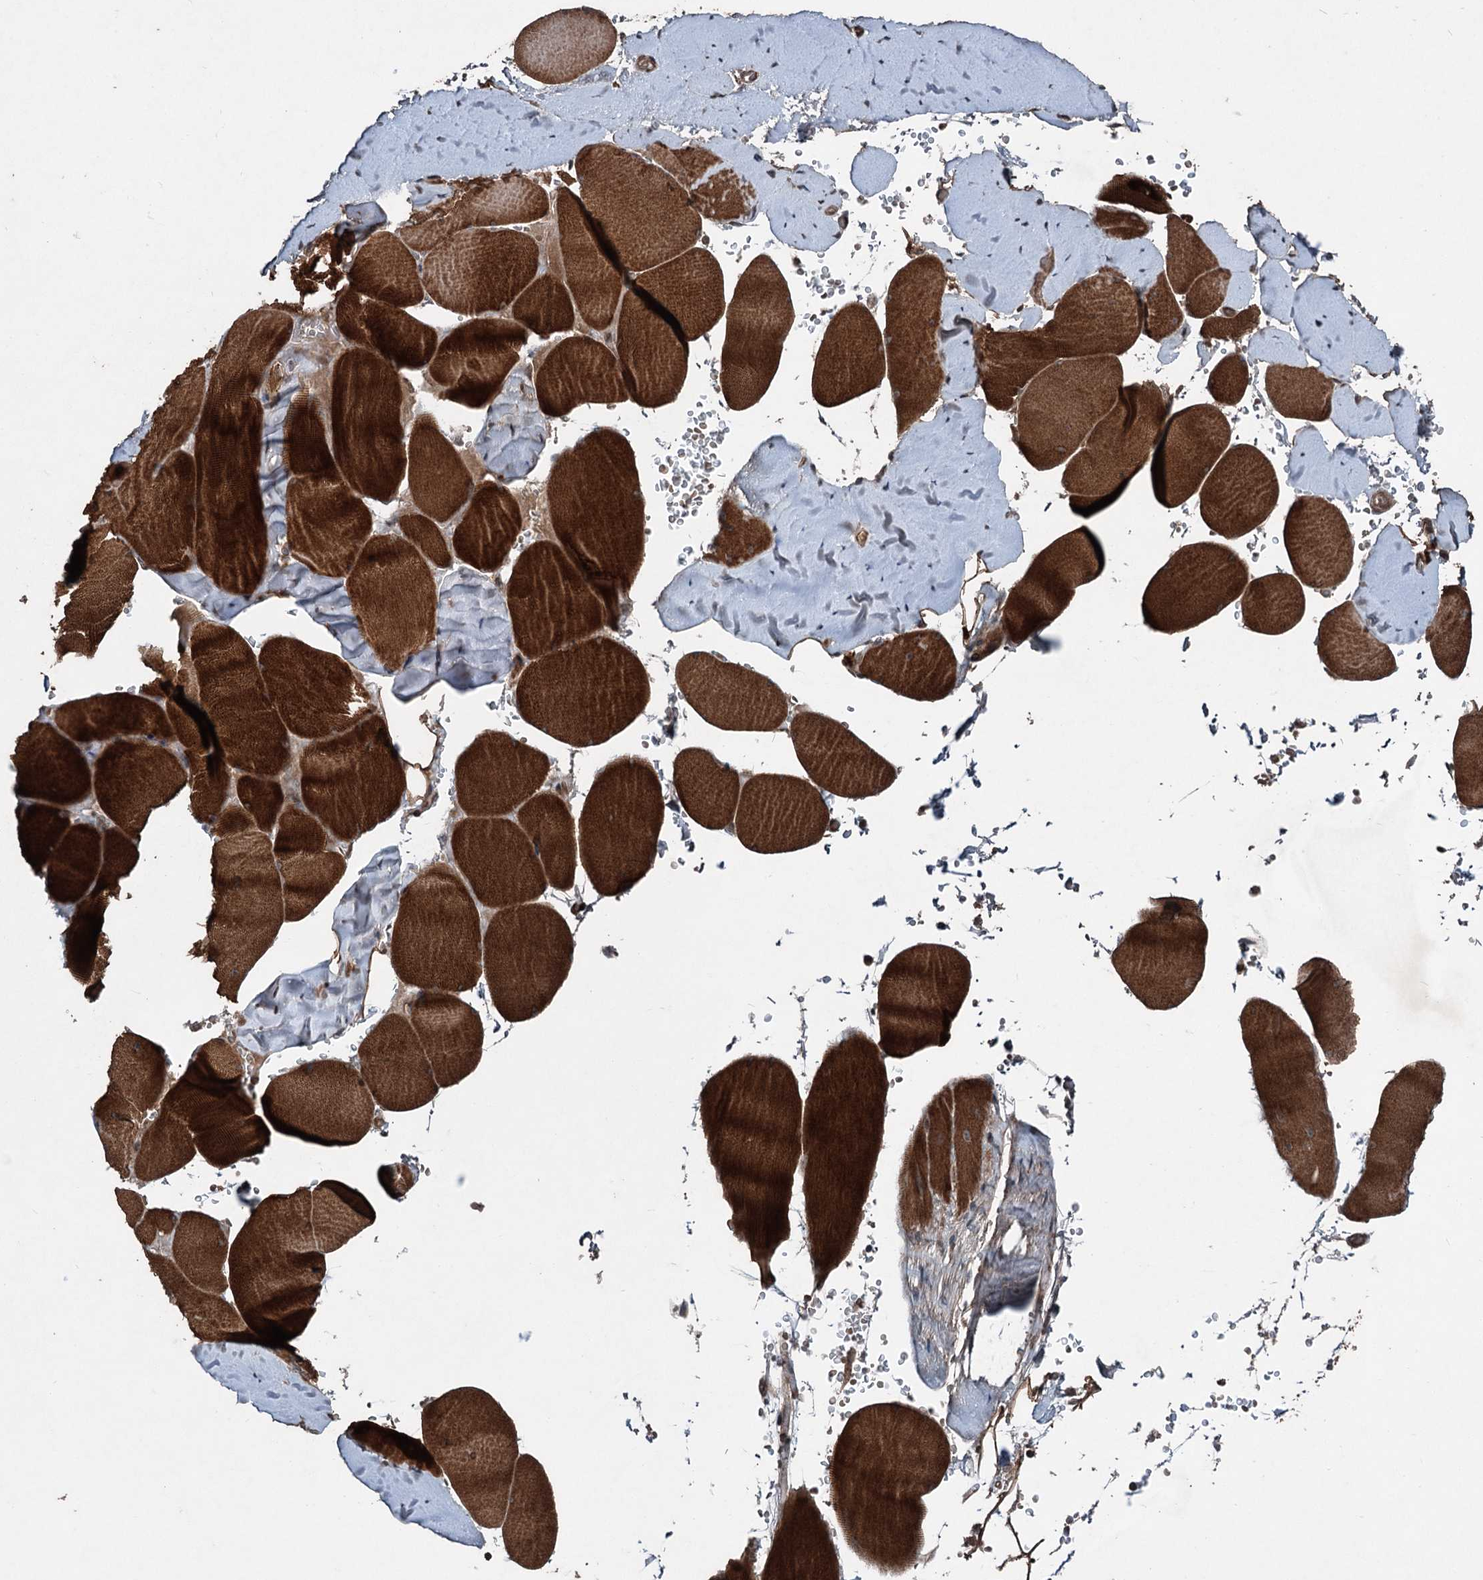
{"staining": {"intensity": "strong", "quantity": ">75%", "location": "cytoplasmic/membranous"}, "tissue": "skeletal muscle", "cell_type": "Myocytes", "image_type": "normal", "snomed": [{"axis": "morphology", "description": "Normal tissue, NOS"}, {"axis": "topography", "description": "Skeletal muscle"}, {"axis": "topography", "description": "Head-Neck"}], "caption": "Immunohistochemistry (IHC) histopathology image of unremarkable skeletal muscle: skeletal muscle stained using immunohistochemistry displays high levels of strong protein expression localized specifically in the cytoplasmic/membranous of myocytes, appearing as a cytoplasmic/membranous brown color.", "gene": "ALAS1", "patient": {"sex": "male", "age": 66}}